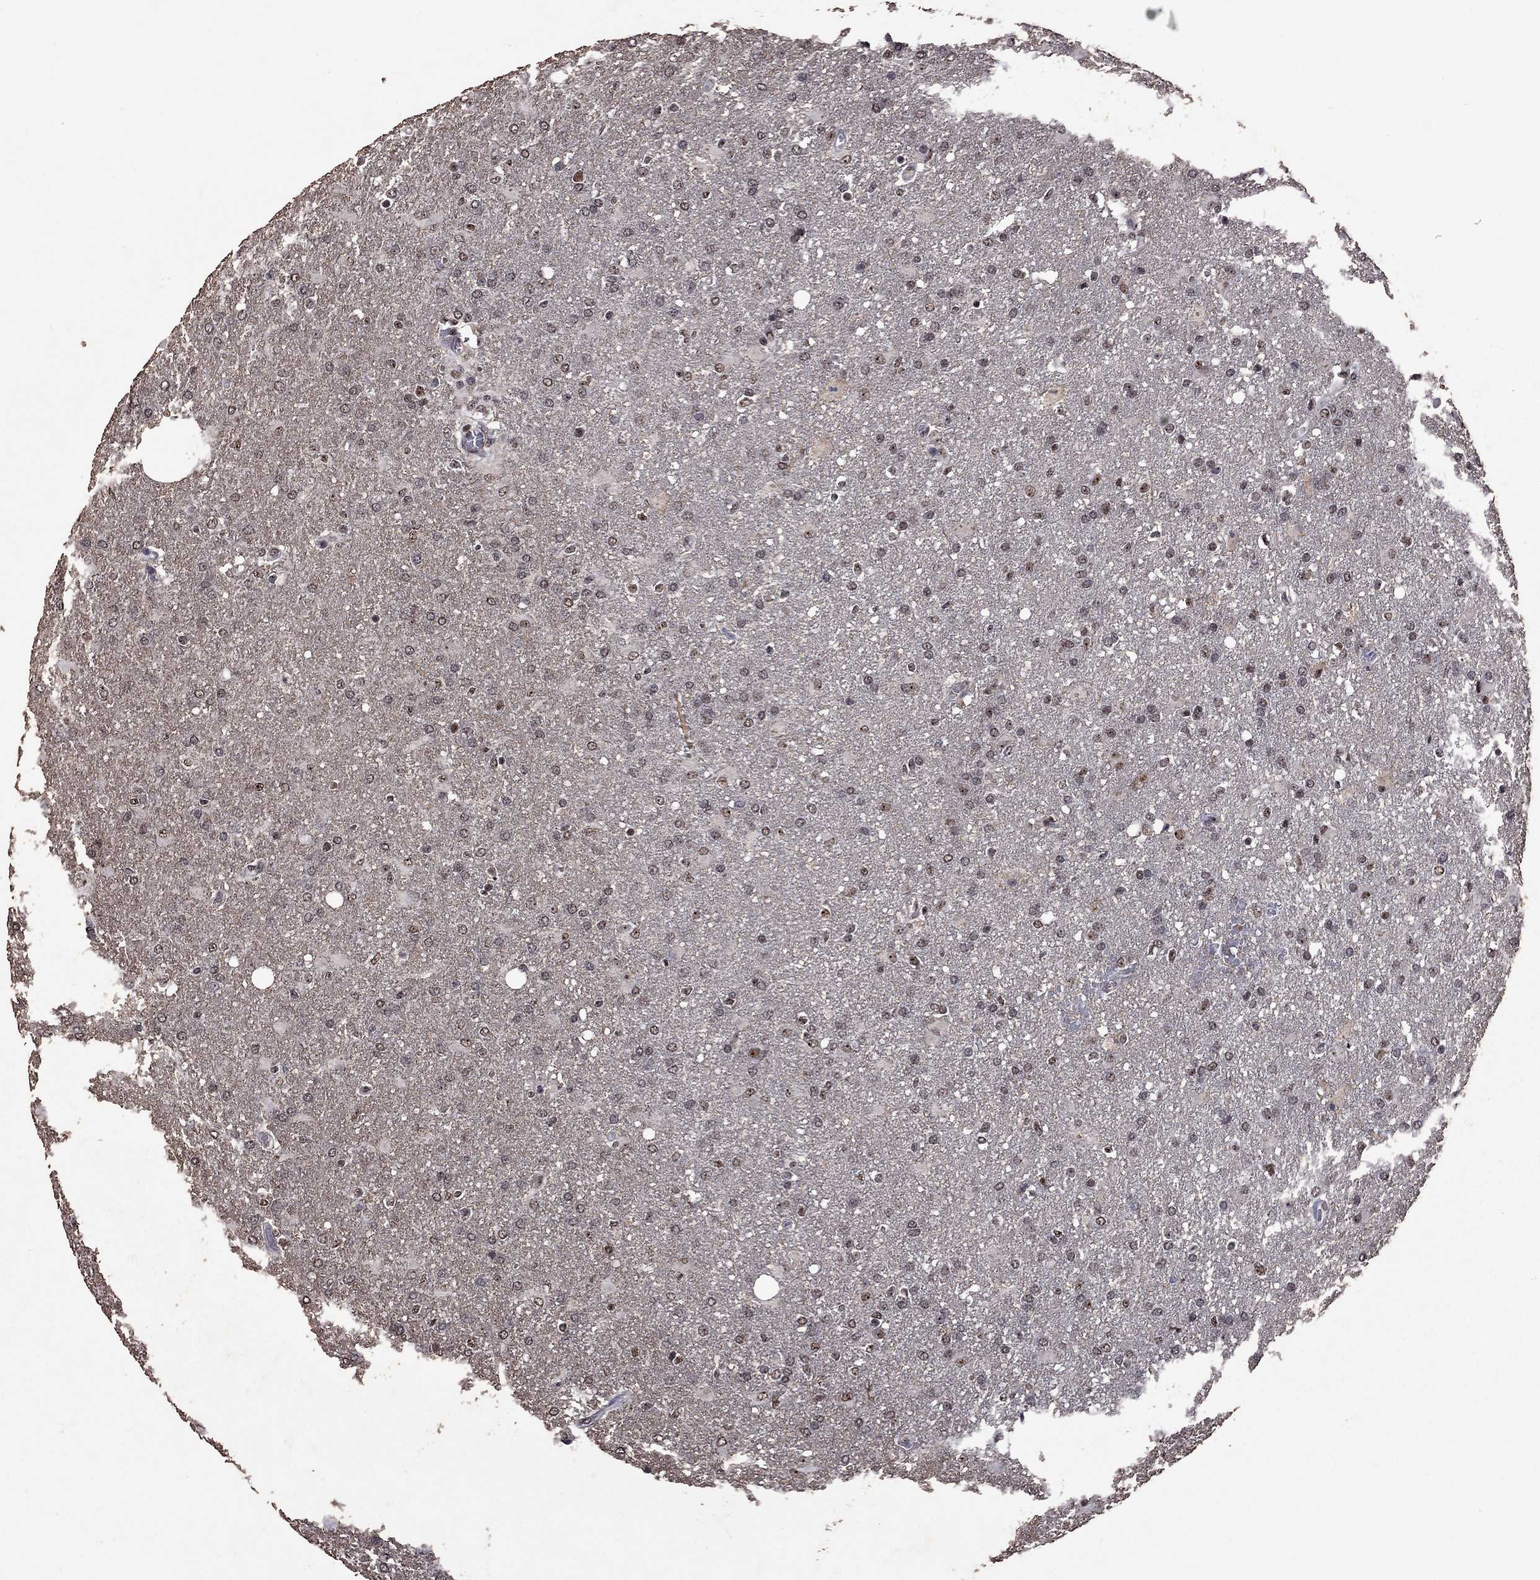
{"staining": {"intensity": "moderate", "quantity": "<25%", "location": "nuclear"}, "tissue": "glioma", "cell_type": "Tumor cells", "image_type": "cancer", "snomed": [{"axis": "morphology", "description": "Glioma, malignant, High grade"}, {"axis": "topography", "description": "Brain"}], "caption": "An immunohistochemistry image of neoplastic tissue is shown. Protein staining in brown shows moderate nuclear positivity in malignant high-grade glioma within tumor cells.", "gene": "SPOUT1", "patient": {"sex": "male", "age": 68}}